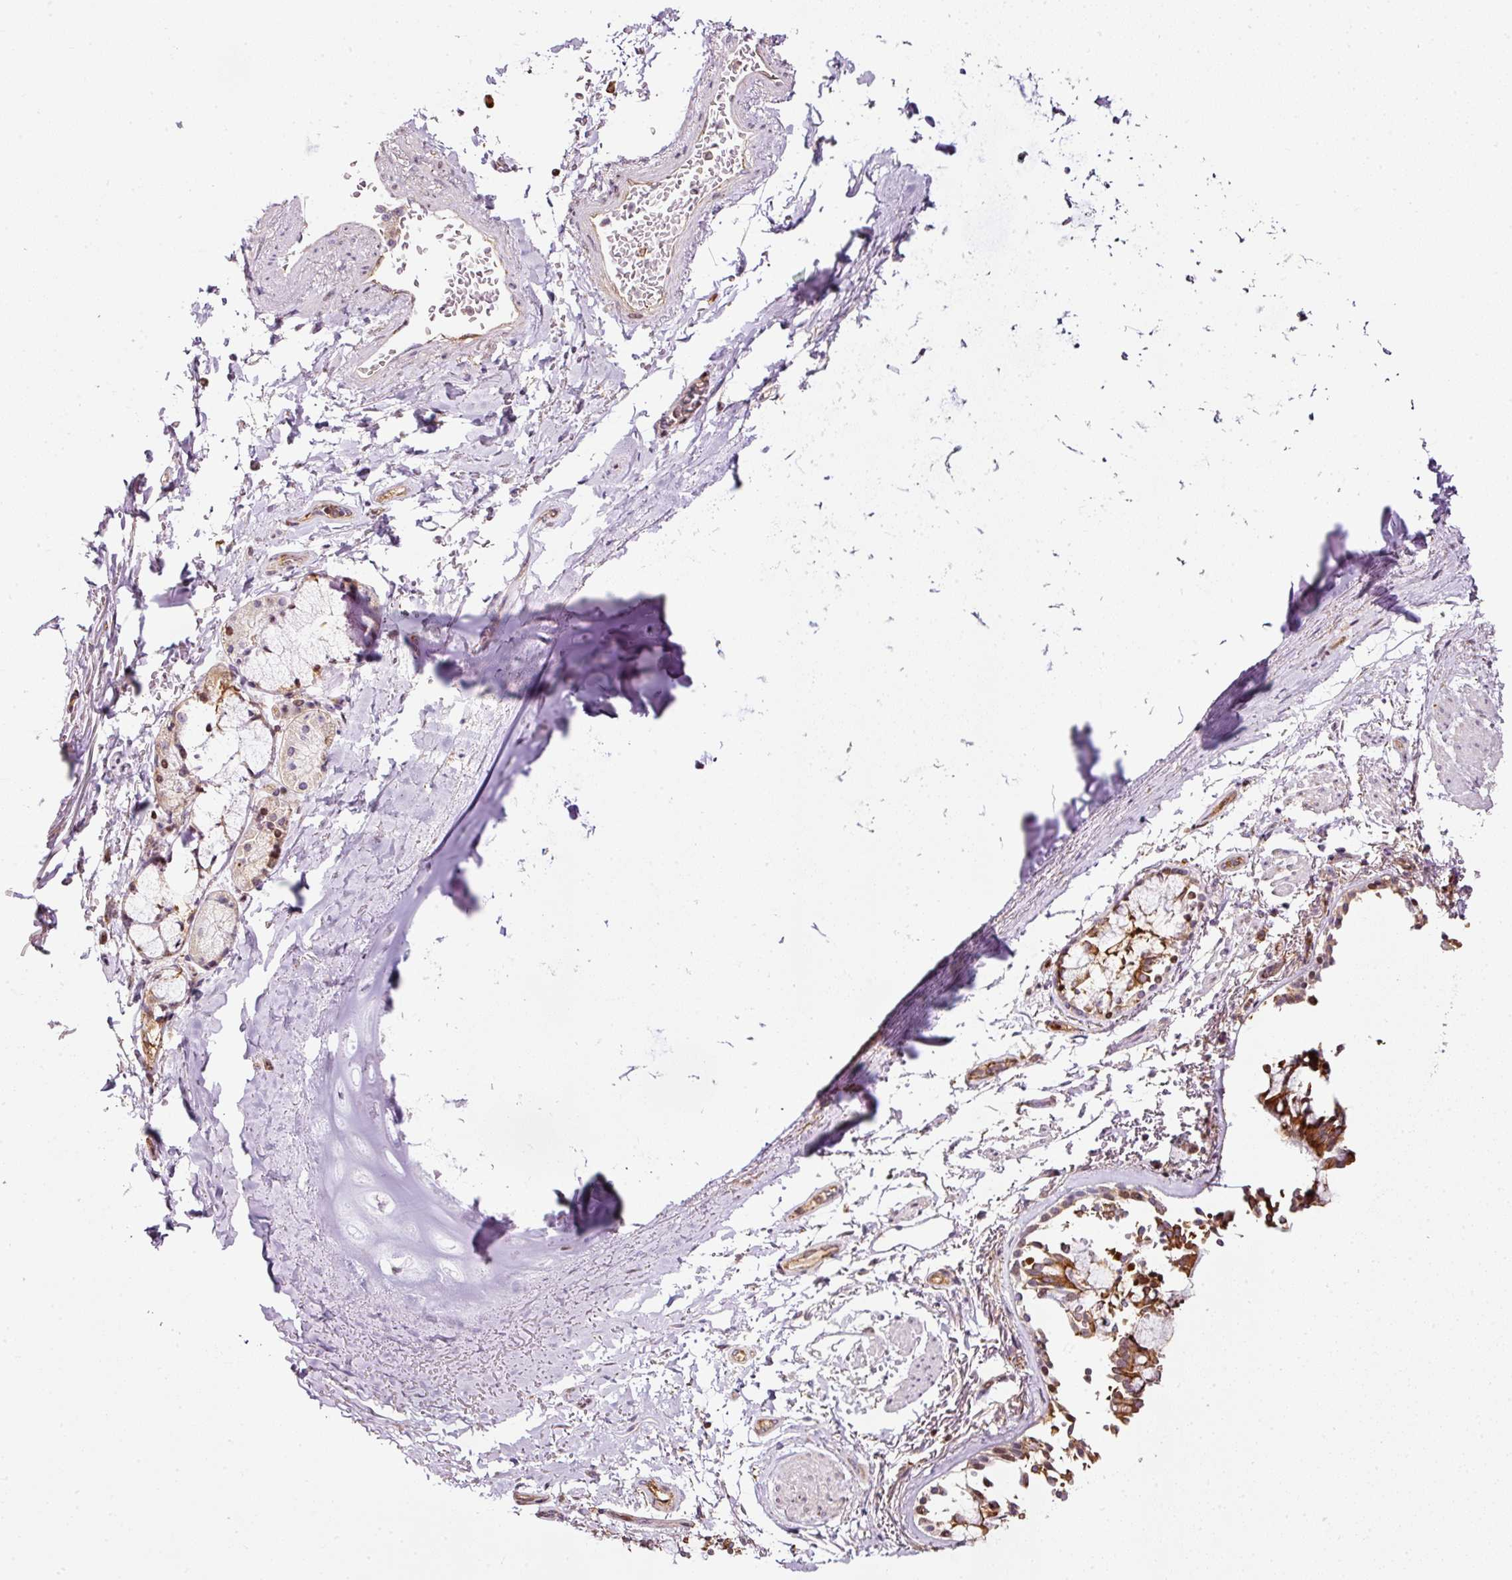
{"staining": {"intensity": "strong", "quantity": ">75%", "location": "cytoplasmic/membranous"}, "tissue": "bronchus", "cell_type": "Respiratory epithelial cells", "image_type": "normal", "snomed": [{"axis": "morphology", "description": "Normal tissue, NOS"}, {"axis": "topography", "description": "Bronchus"}], "caption": "Strong cytoplasmic/membranous positivity is appreciated in approximately >75% of respiratory epithelial cells in benign bronchus. The protein of interest is shown in brown color, while the nuclei are stained blue.", "gene": "SCNM1", "patient": {"sex": "male", "age": 70}}